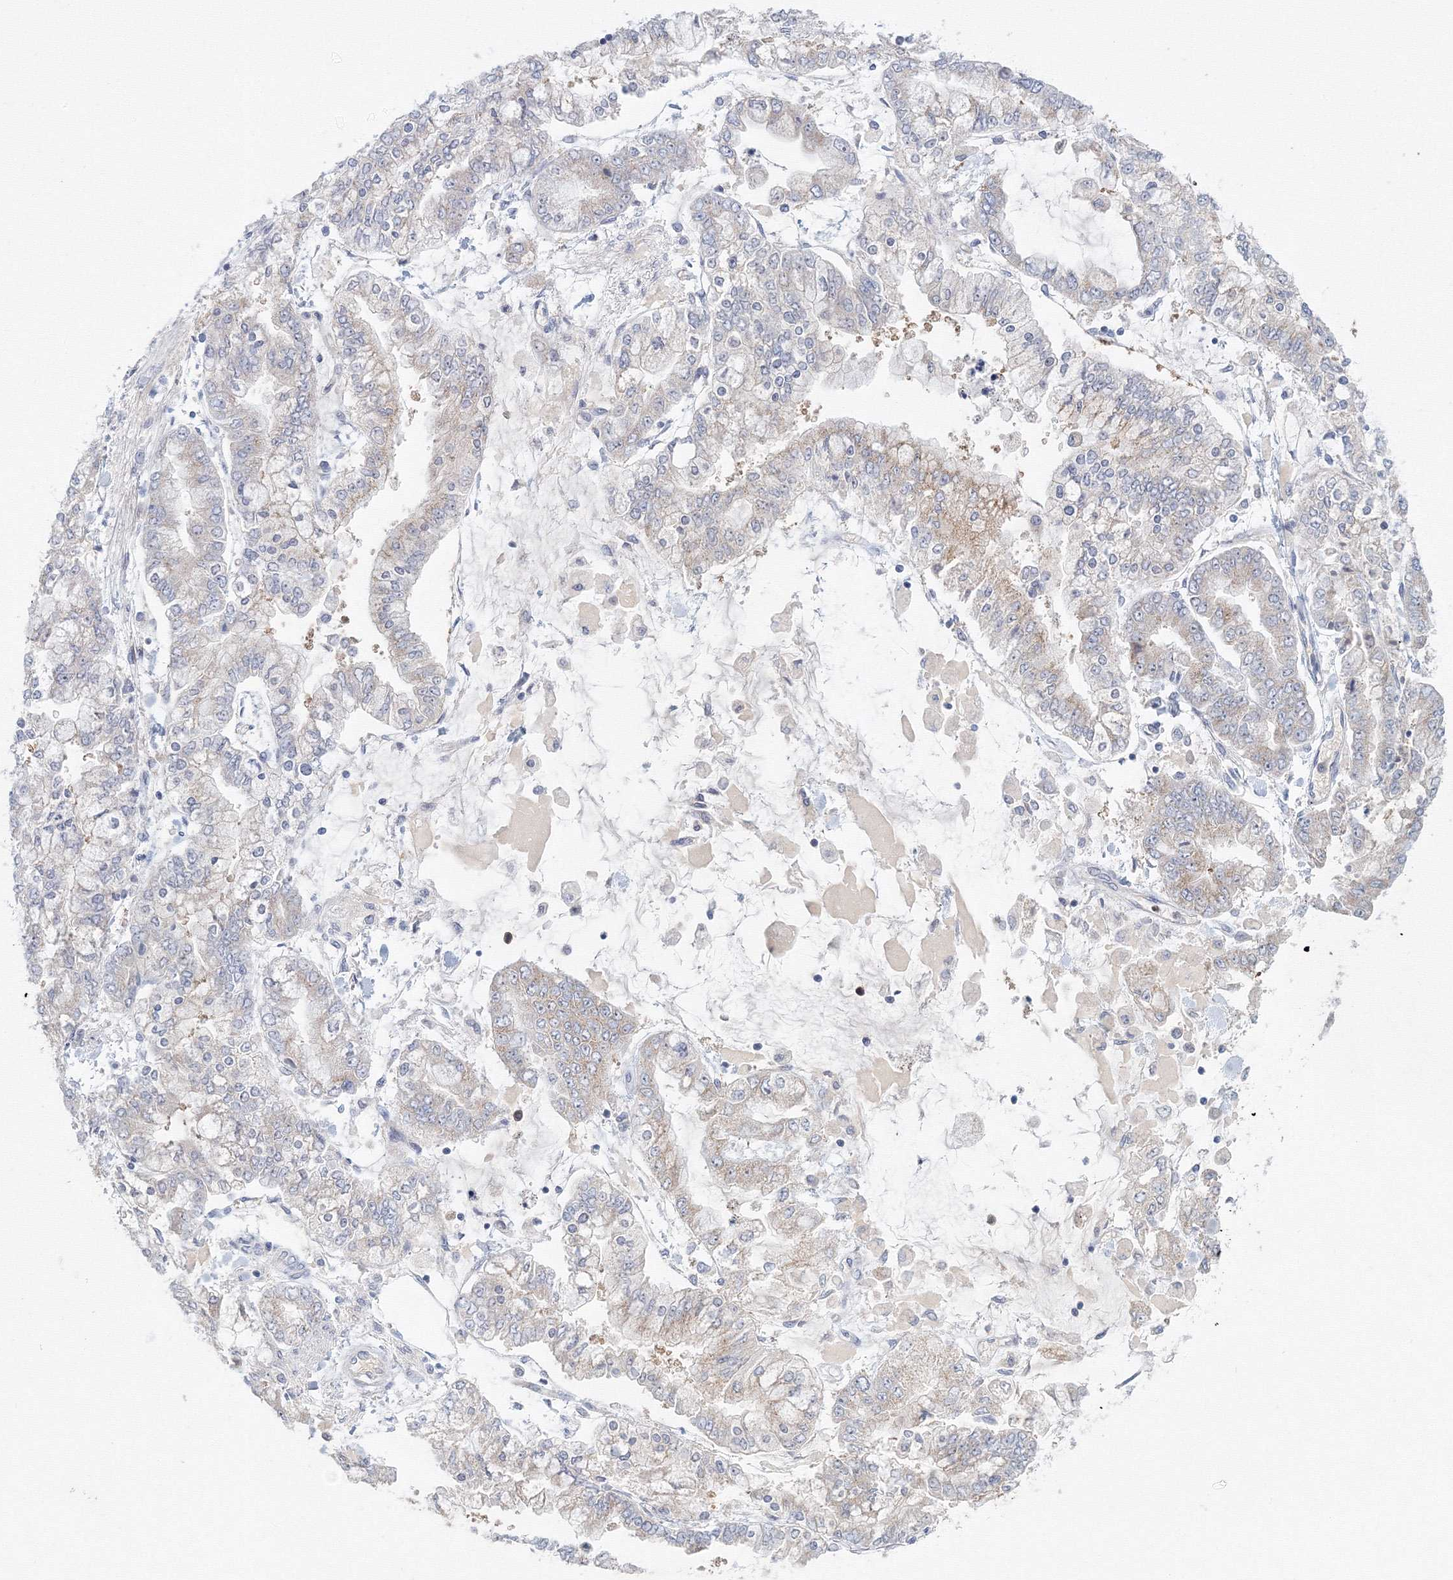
{"staining": {"intensity": "weak", "quantity": "<25%", "location": "cytoplasmic/membranous"}, "tissue": "stomach cancer", "cell_type": "Tumor cells", "image_type": "cancer", "snomed": [{"axis": "morphology", "description": "Normal tissue, NOS"}, {"axis": "morphology", "description": "Adenocarcinoma, NOS"}, {"axis": "topography", "description": "Stomach, upper"}, {"axis": "topography", "description": "Stomach"}], "caption": "Stomach cancer was stained to show a protein in brown. There is no significant staining in tumor cells.", "gene": "TACC2", "patient": {"sex": "male", "age": 76}}